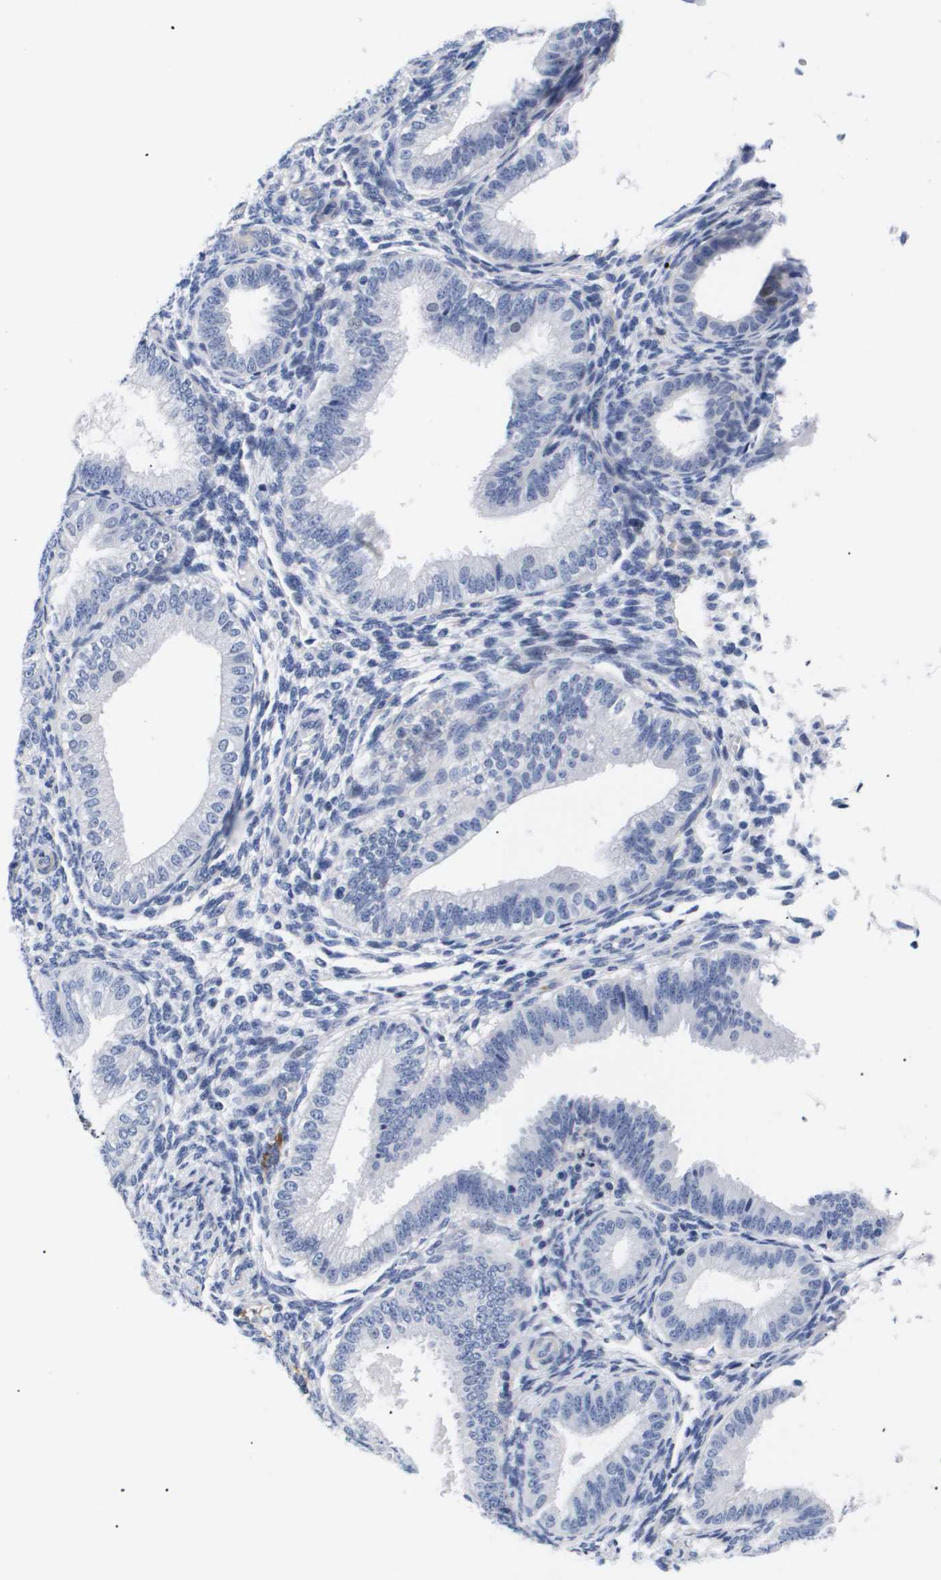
{"staining": {"intensity": "negative", "quantity": "none", "location": "none"}, "tissue": "endometrium", "cell_type": "Cells in endometrial stroma", "image_type": "normal", "snomed": [{"axis": "morphology", "description": "Normal tissue, NOS"}, {"axis": "topography", "description": "Endometrium"}], "caption": "Immunohistochemistry (IHC) micrograph of benign endometrium: endometrium stained with DAB (3,3'-diaminobenzidine) demonstrates no significant protein positivity in cells in endometrial stroma. (DAB (3,3'-diaminobenzidine) immunohistochemistry (IHC) visualized using brightfield microscopy, high magnification).", "gene": "SHD", "patient": {"sex": "female", "age": 39}}